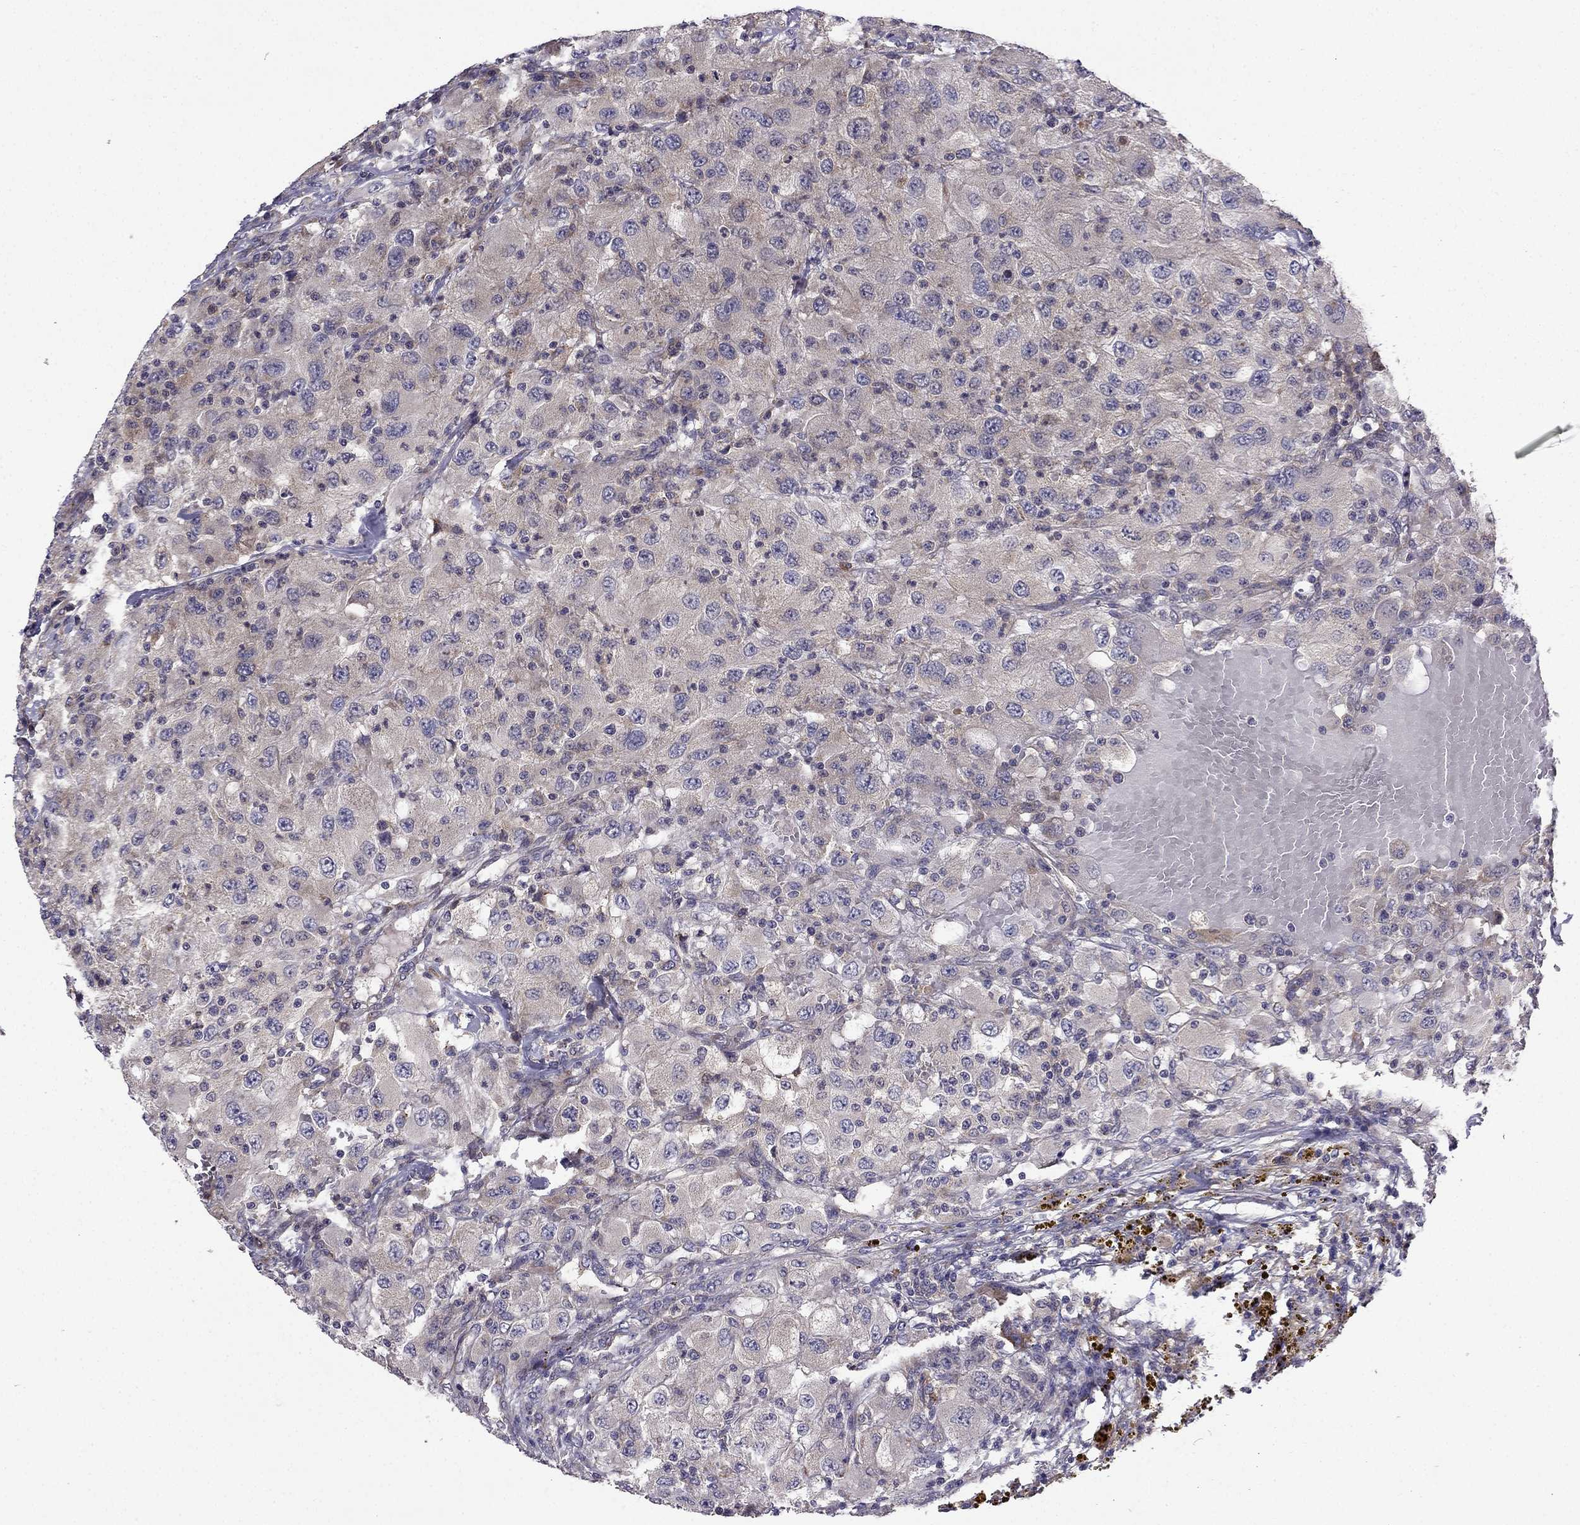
{"staining": {"intensity": "weak", "quantity": "<25%", "location": "cytoplasmic/membranous"}, "tissue": "renal cancer", "cell_type": "Tumor cells", "image_type": "cancer", "snomed": [{"axis": "morphology", "description": "Adenocarcinoma, NOS"}, {"axis": "topography", "description": "Kidney"}], "caption": "Immunohistochemistry (IHC) of human renal cancer (adenocarcinoma) demonstrates no positivity in tumor cells. (DAB (3,3'-diaminobenzidine) immunohistochemistry (IHC), high magnification).", "gene": "STXBP5", "patient": {"sex": "female", "age": 67}}